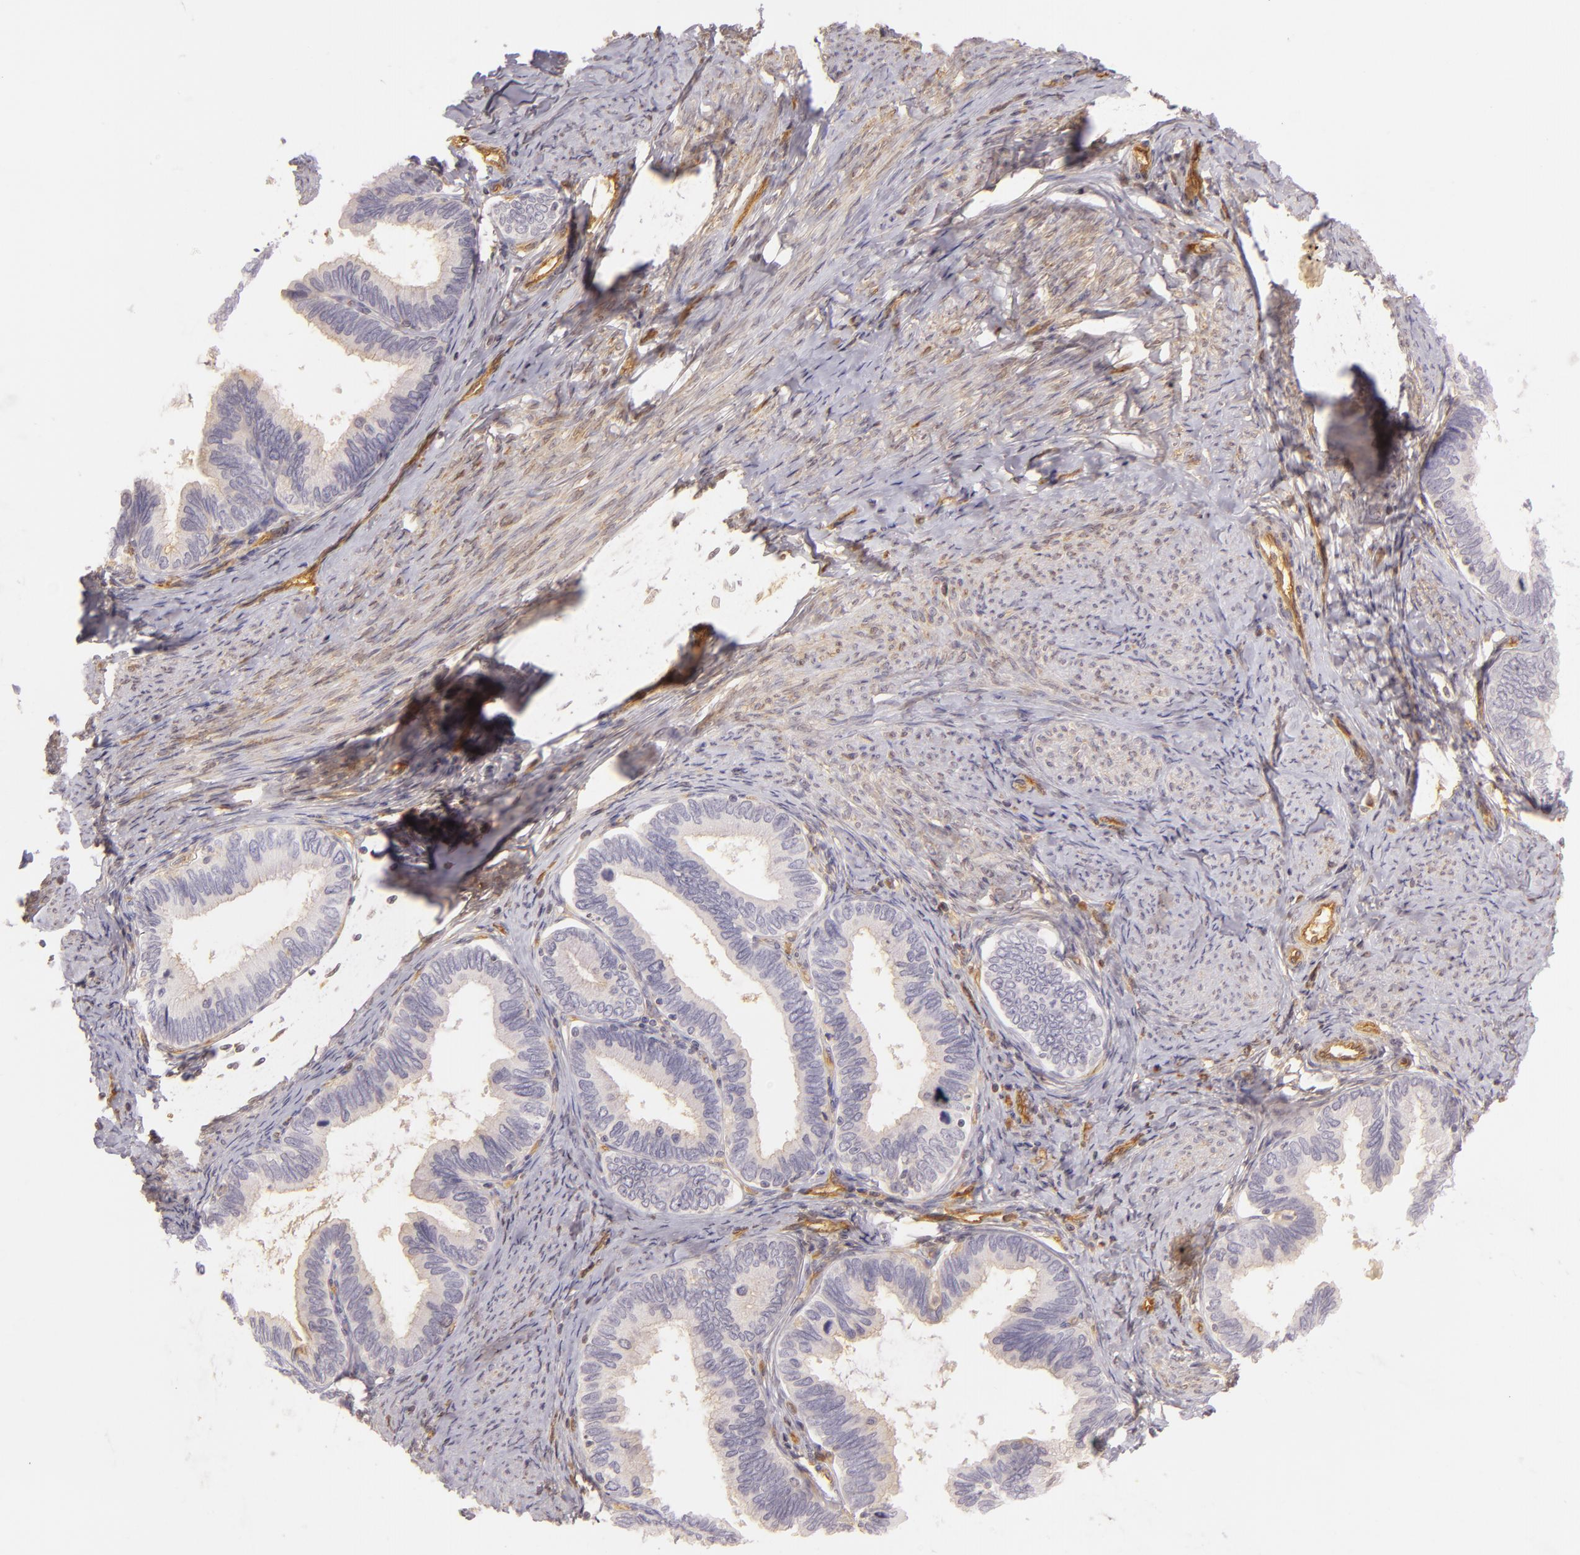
{"staining": {"intensity": "negative", "quantity": "none", "location": "none"}, "tissue": "cervical cancer", "cell_type": "Tumor cells", "image_type": "cancer", "snomed": [{"axis": "morphology", "description": "Adenocarcinoma, NOS"}, {"axis": "topography", "description": "Cervix"}], "caption": "This is an immunohistochemistry micrograph of human cervical adenocarcinoma. There is no expression in tumor cells.", "gene": "CD59", "patient": {"sex": "female", "age": 49}}